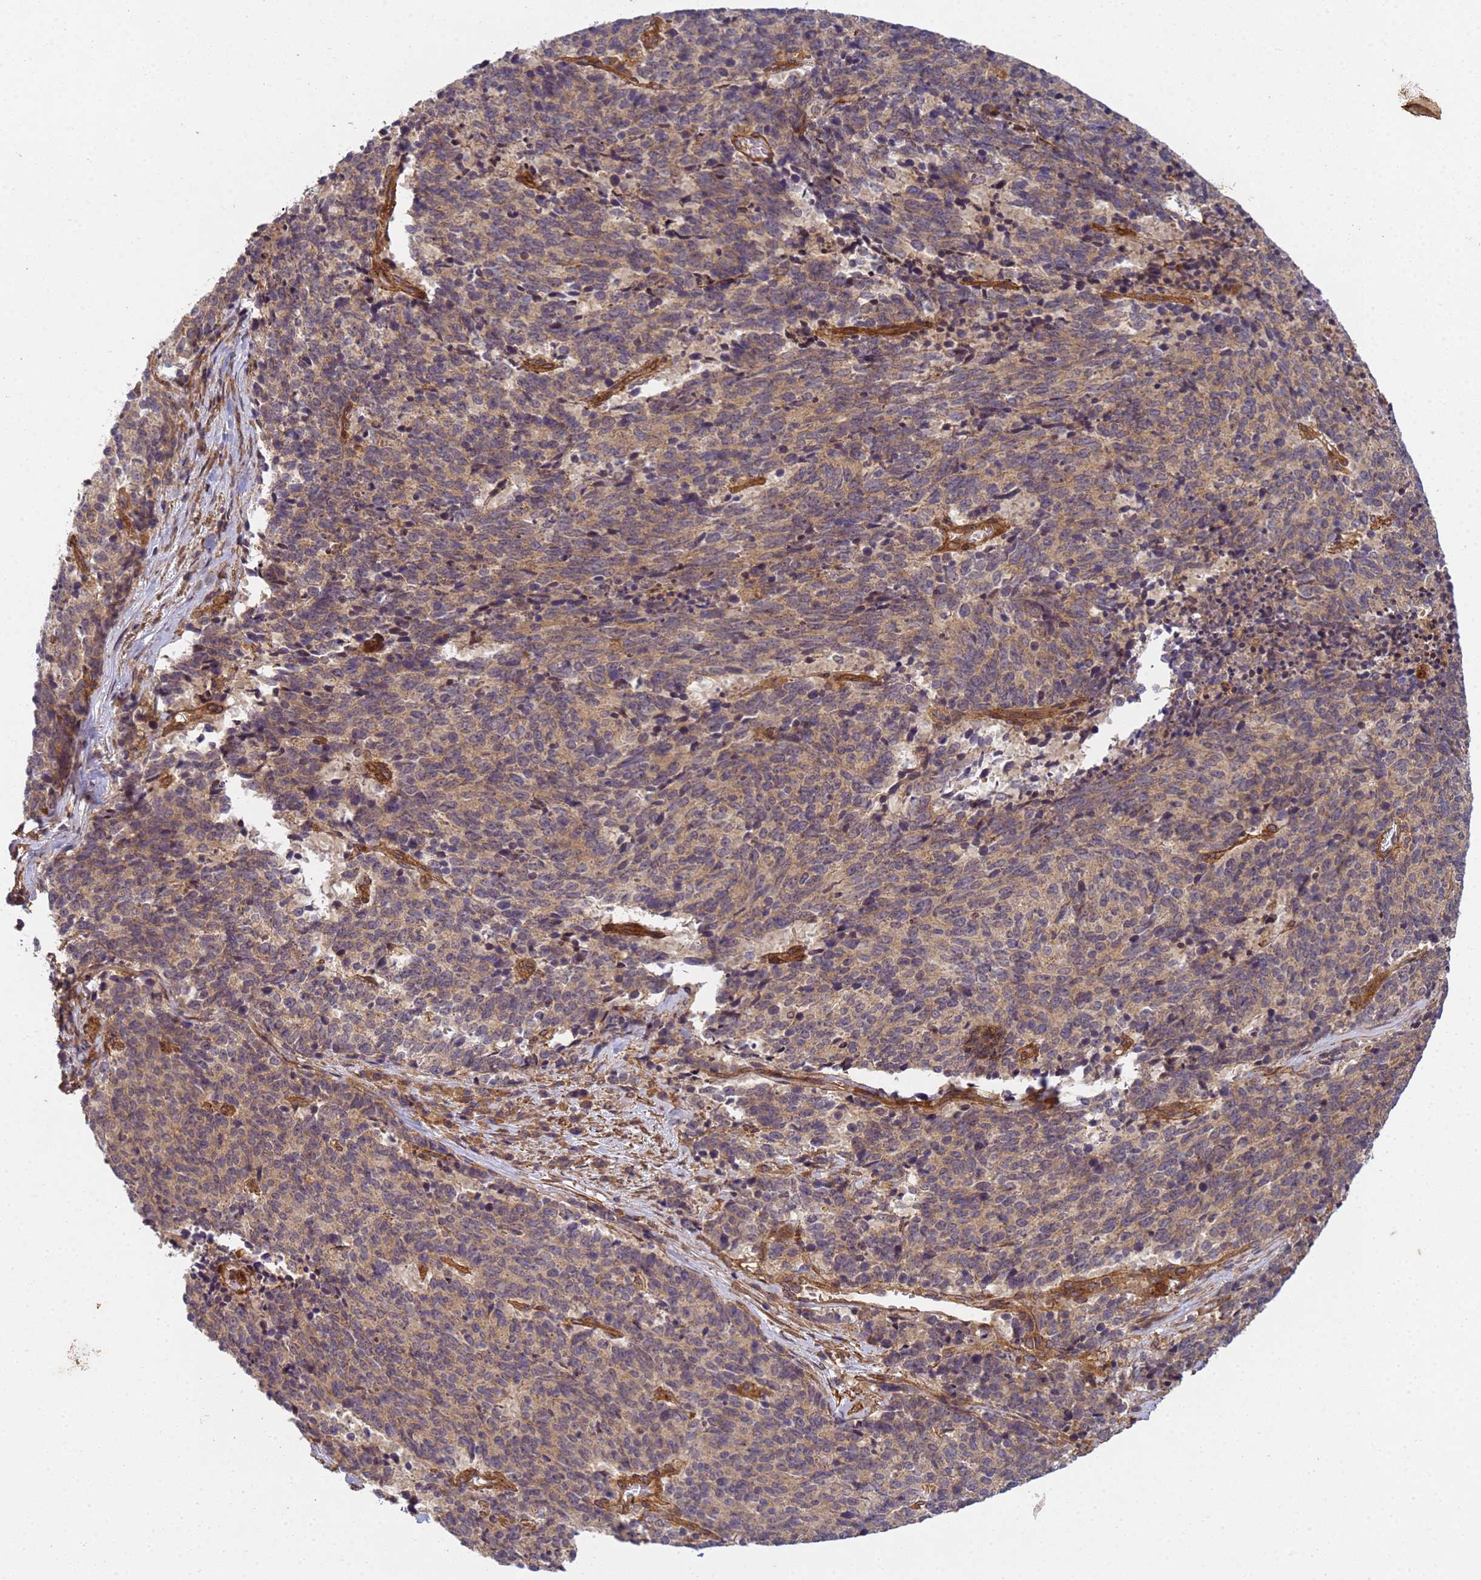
{"staining": {"intensity": "weak", "quantity": ">75%", "location": "cytoplasmic/membranous"}, "tissue": "cervical cancer", "cell_type": "Tumor cells", "image_type": "cancer", "snomed": [{"axis": "morphology", "description": "Squamous cell carcinoma, NOS"}, {"axis": "topography", "description": "Cervix"}], "caption": "Brown immunohistochemical staining in squamous cell carcinoma (cervical) exhibits weak cytoplasmic/membranous expression in about >75% of tumor cells. Immunohistochemistry stains the protein in brown and the nuclei are stained blue.", "gene": "C8orf34", "patient": {"sex": "female", "age": 29}}